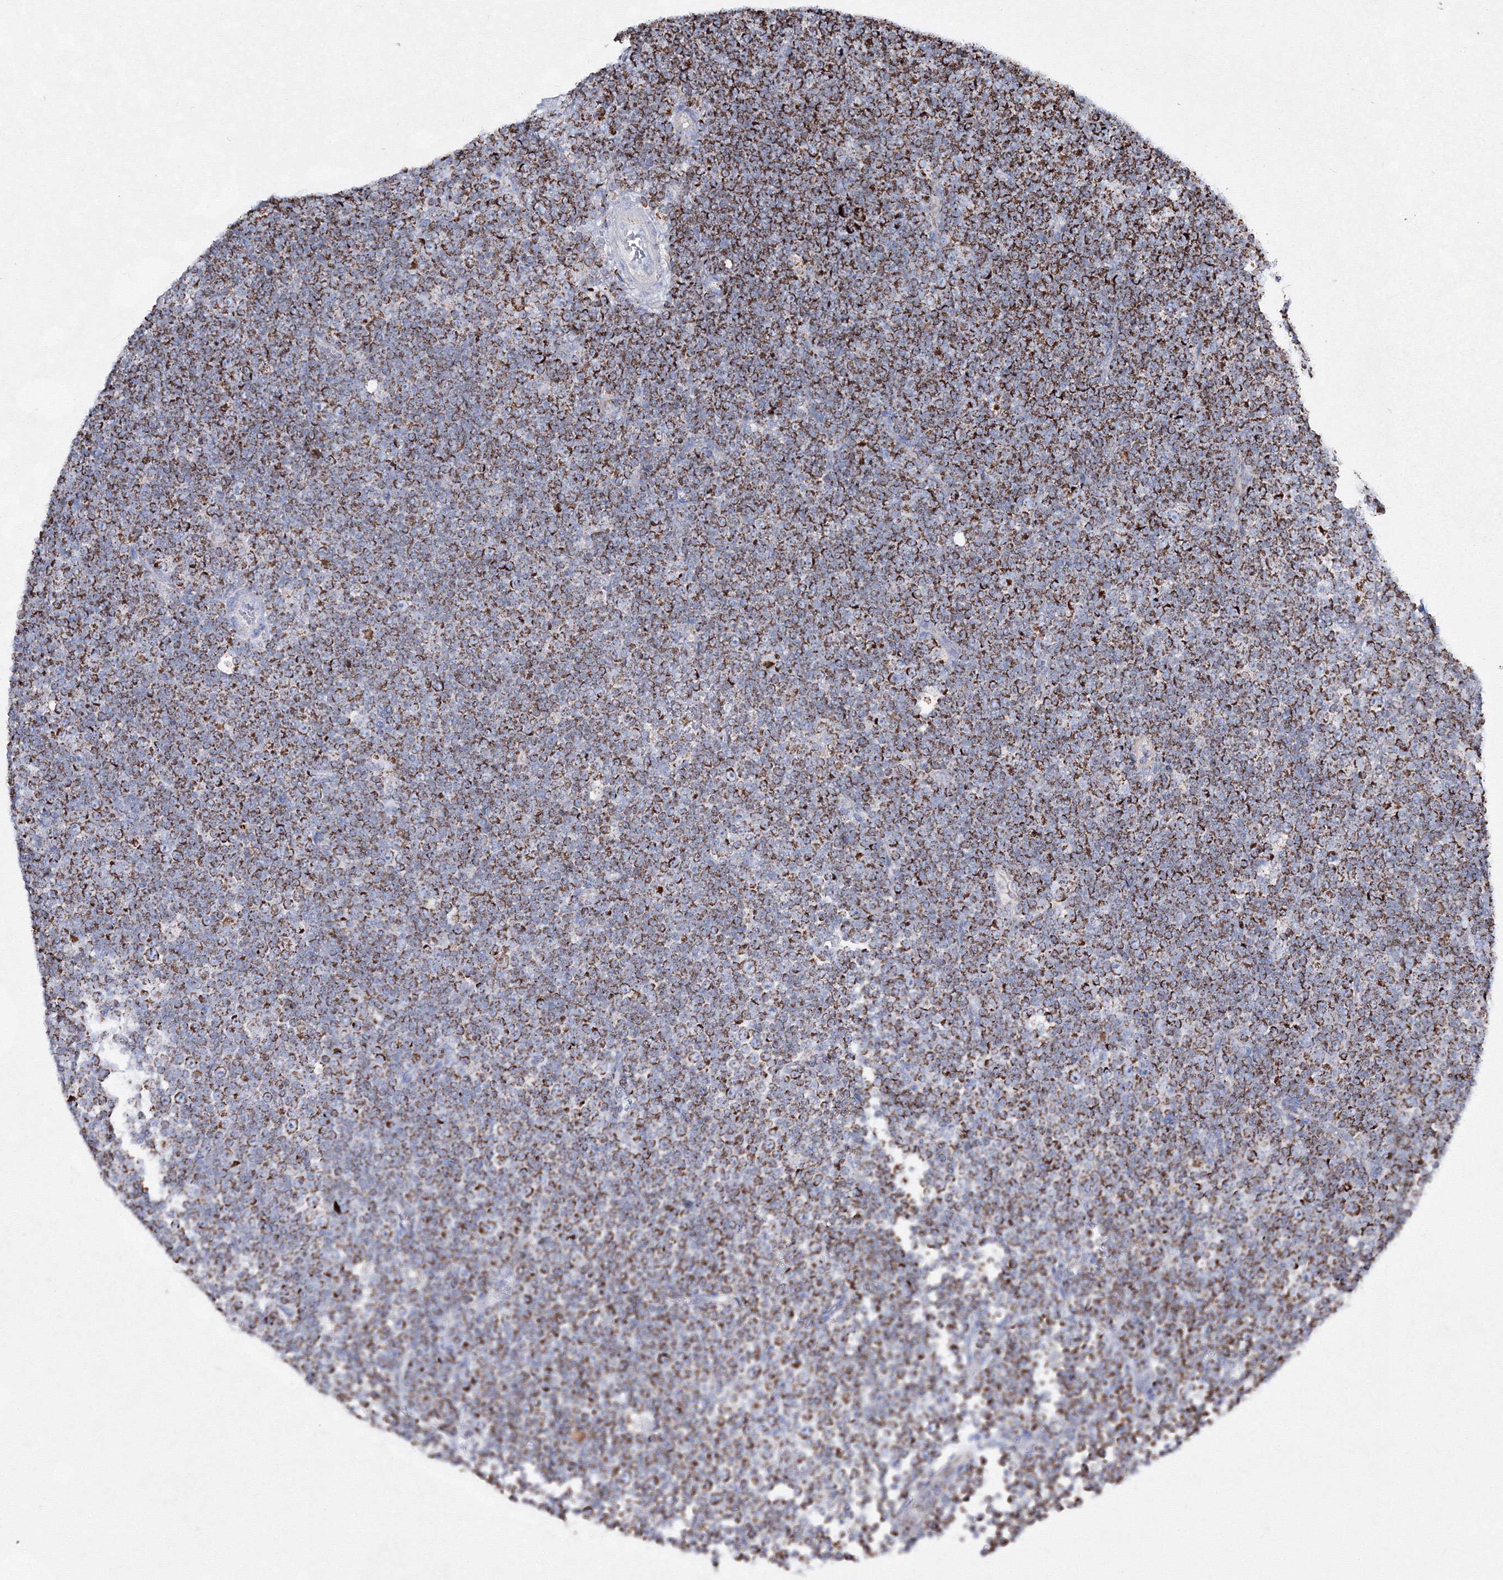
{"staining": {"intensity": "moderate", "quantity": ">75%", "location": "cytoplasmic/membranous"}, "tissue": "lymphoma", "cell_type": "Tumor cells", "image_type": "cancer", "snomed": [{"axis": "morphology", "description": "Malignant lymphoma, non-Hodgkin's type, Low grade"}, {"axis": "topography", "description": "Lymph node"}], "caption": "Immunohistochemical staining of malignant lymphoma, non-Hodgkin's type (low-grade) exhibits medium levels of moderate cytoplasmic/membranous positivity in about >75% of tumor cells.", "gene": "IGSF9", "patient": {"sex": "female", "age": 67}}